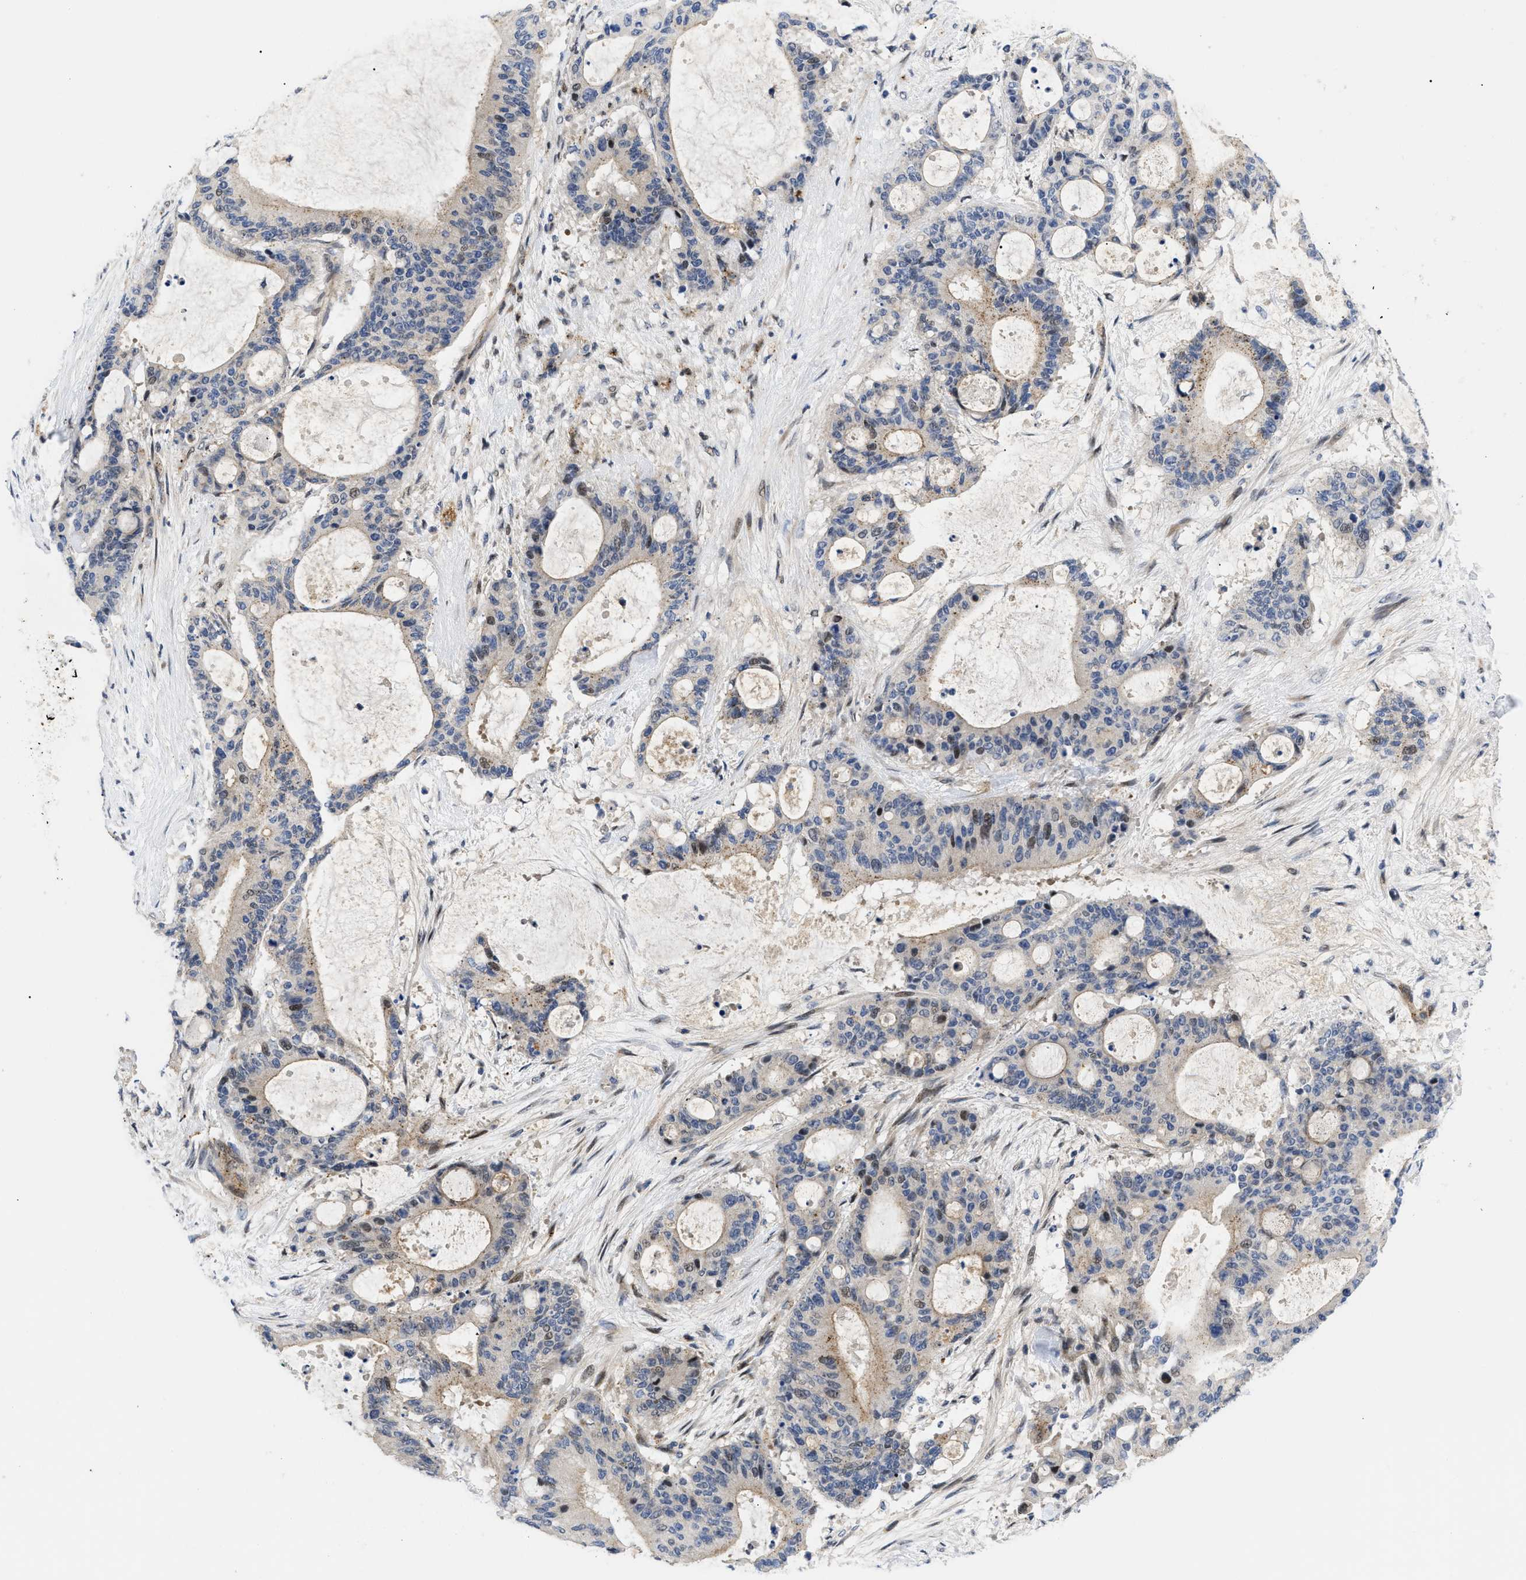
{"staining": {"intensity": "weak", "quantity": "25%-75%", "location": "nuclear"}, "tissue": "liver cancer", "cell_type": "Tumor cells", "image_type": "cancer", "snomed": [{"axis": "morphology", "description": "Cholangiocarcinoma"}, {"axis": "topography", "description": "Liver"}], "caption": "Tumor cells show low levels of weak nuclear expression in approximately 25%-75% of cells in human liver cancer (cholangiocarcinoma).", "gene": "SFXN5", "patient": {"sex": "female", "age": 73}}